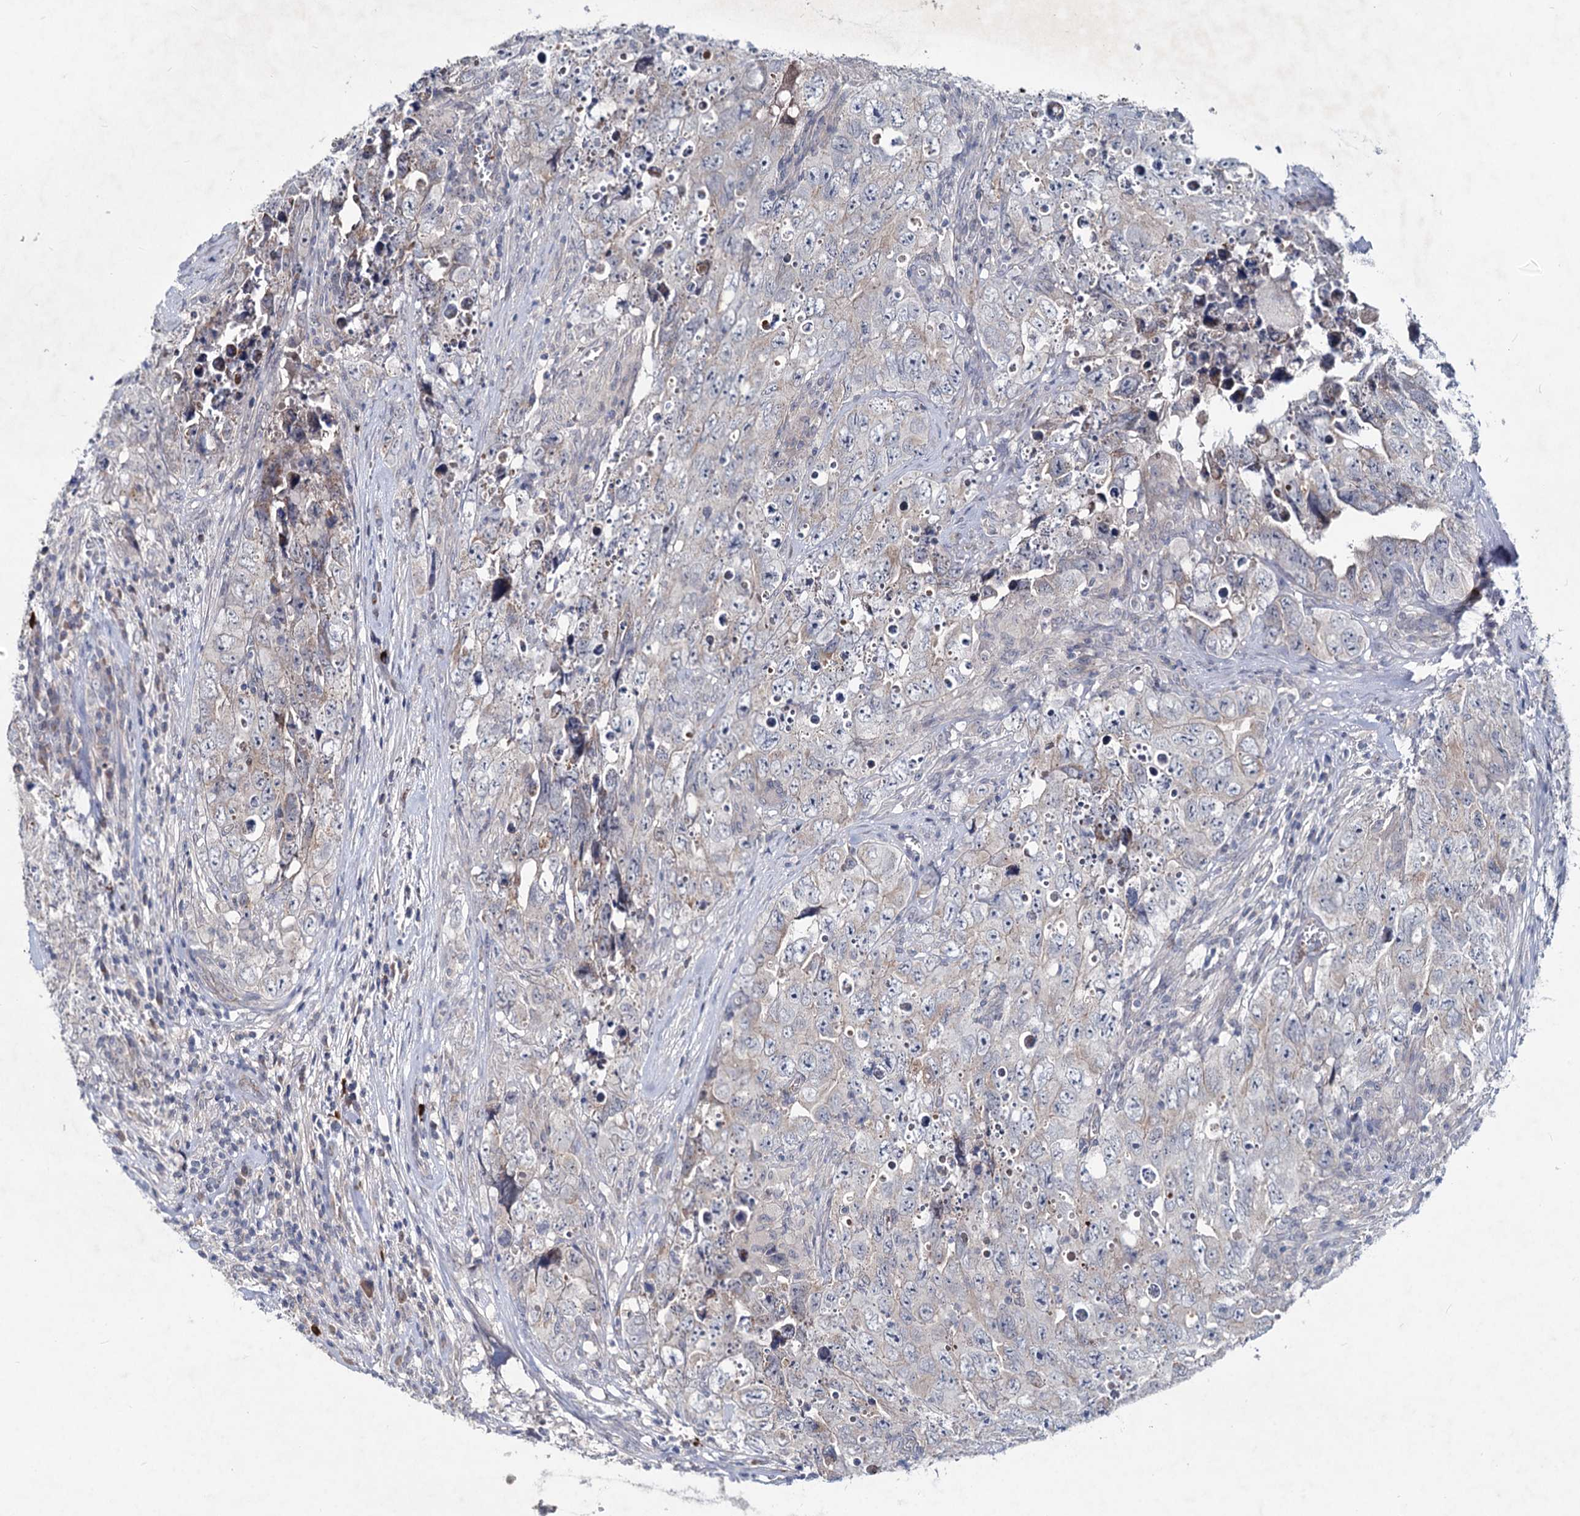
{"staining": {"intensity": "weak", "quantity": "<25%", "location": "cytoplasmic/membranous"}, "tissue": "testis cancer", "cell_type": "Tumor cells", "image_type": "cancer", "snomed": [{"axis": "morphology", "description": "Seminoma, NOS"}, {"axis": "morphology", "description": "Carcinoma, Embryonal, NOS"}, {"axis": "topography", "description": "Testis"}], "caption": "IHC image of neoplastic tissue: human testis cancer (embryonal carcinoma) stained with DAB reveals no significant protein expression in tumor cells.", "gene": "RNF6", "patient": {"sex": "male", "age": 43}}